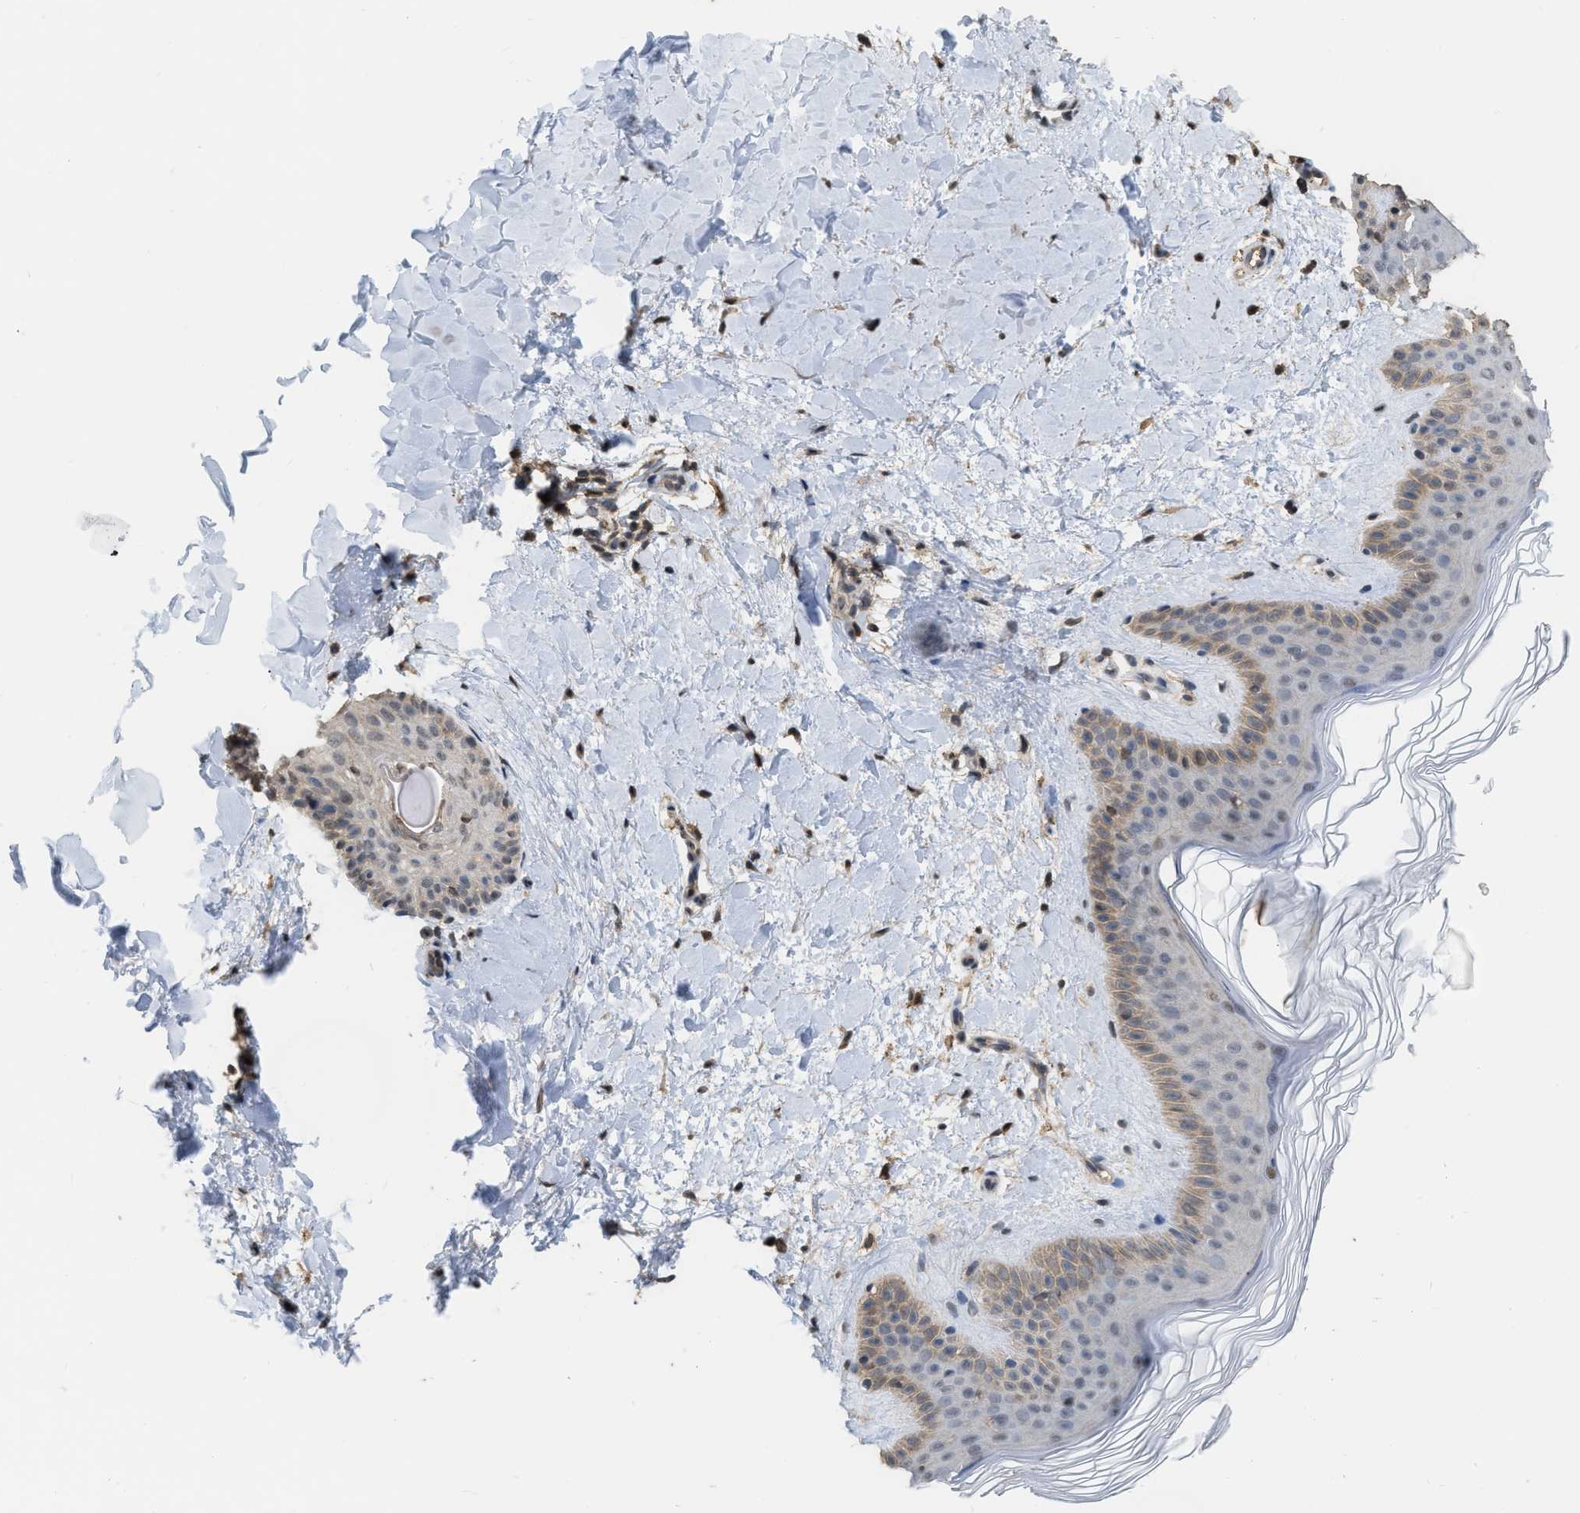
{"staining": {"intensity": "moderate", "quantity": ">75%", "location": "cytoplasmic/membranous,nuclear"}, "tissue": "skin", "cell_type": "Fibroblasts", "image_type": "normal", "snomed": [{"axis": "morphology", "description": "Normal tissue, NOS"}, {"axis": "morphology", "description": "Malignant melanoma, Metastatic site"}, {"axis": "topography", "description": "Skin"}], "caption": "An image of skin stained for a protein shows moderate cytoplasmic/membranous,nuclear brown staining in fibroblasts. The staining is performed using DAB (3,3'-diaminobenzidine) brown chromogen to label protein expression. The nuclei are counter-stained blue using hematoxylin.", "gene": "BAIAP2L1", "patient": {"sex": "male", "age": 41}}